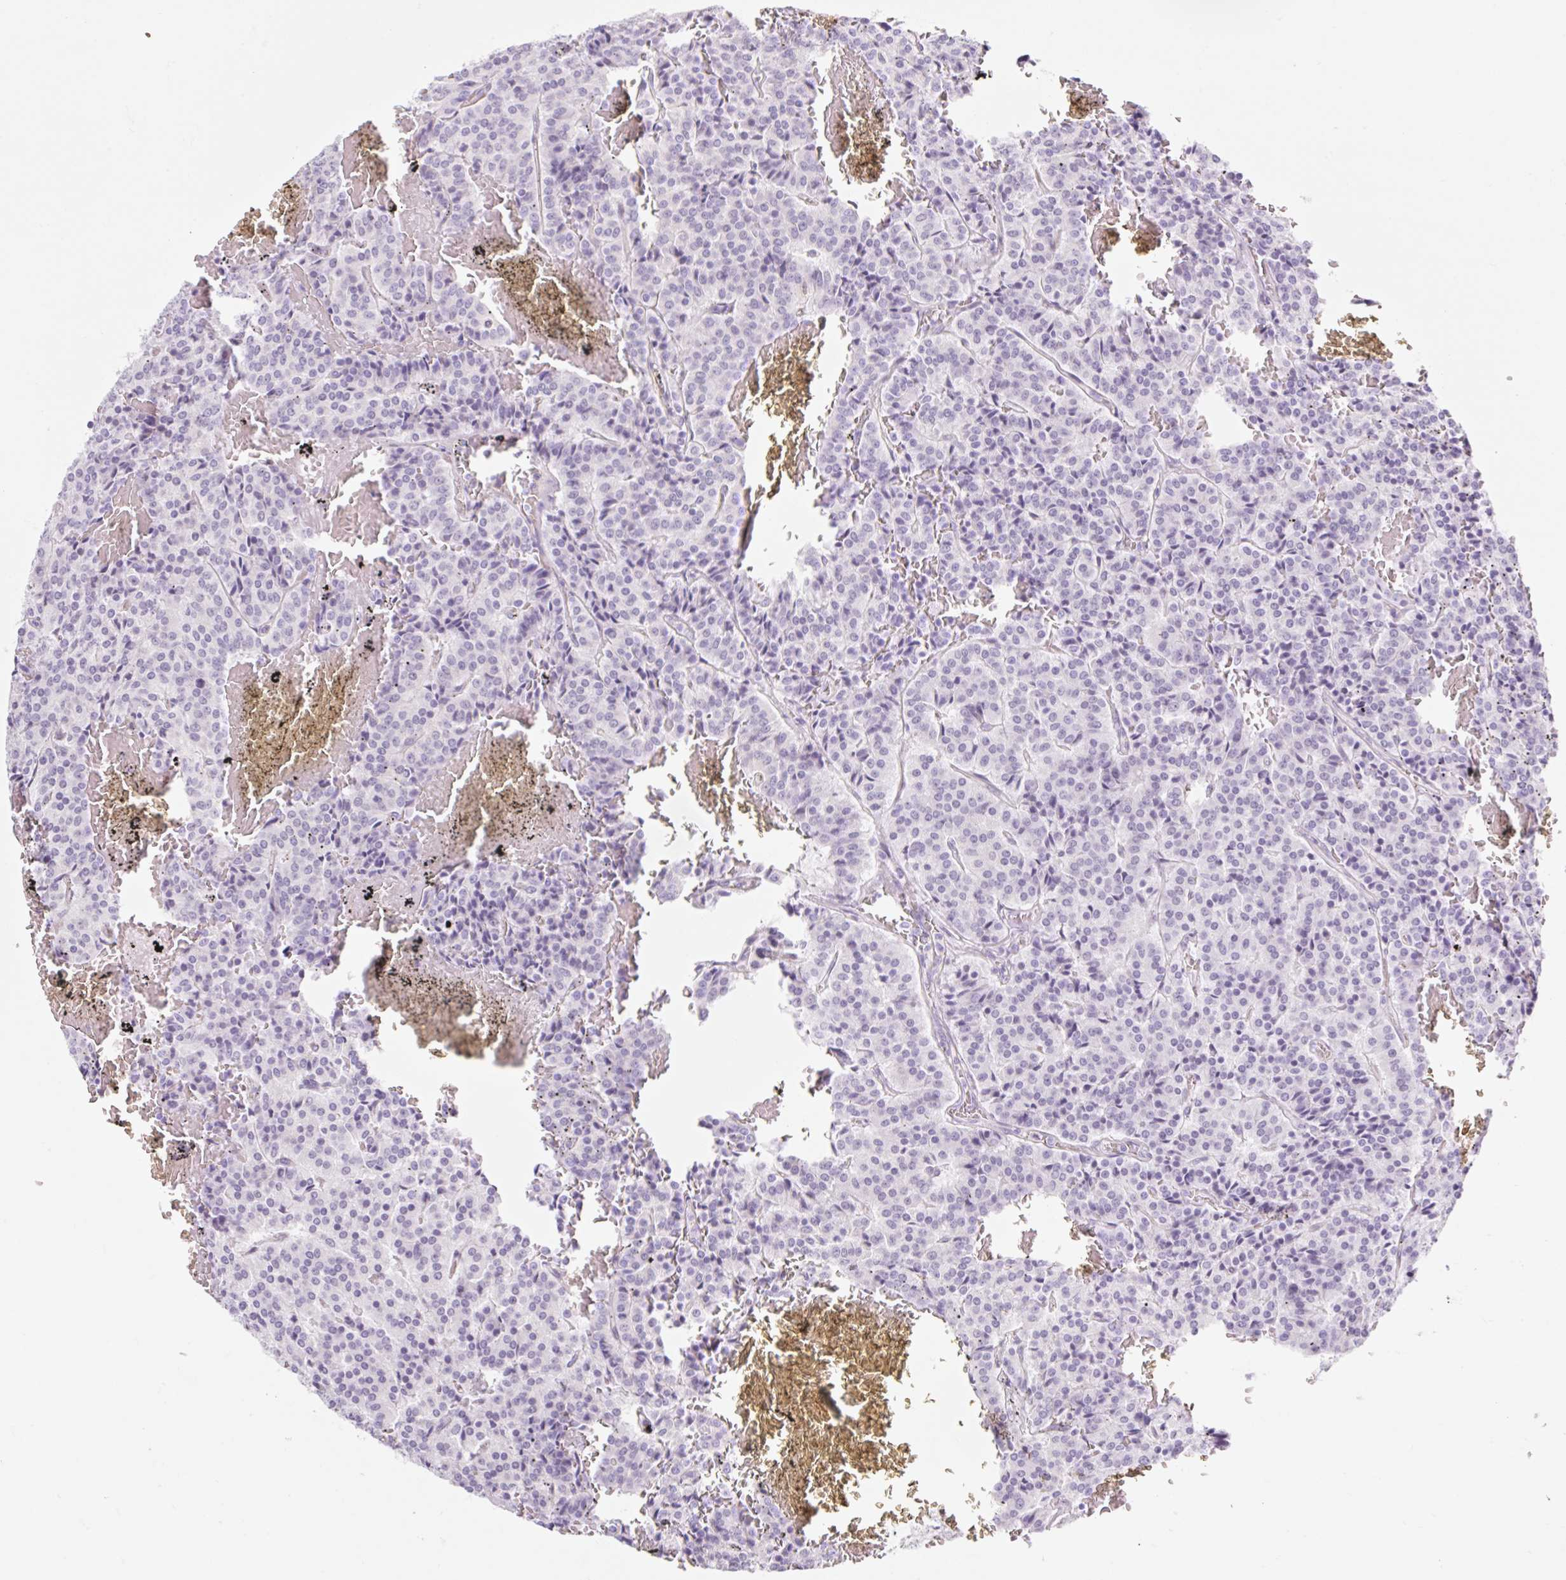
{"staining": {"intensity": "negative", "quantity": "none", "location": "none"}, "tissue": "carcinoid", "cell_type": "Tumor cells", "image_type": "cancer", "snomed": [{"axis": "morphology", "description": "Carcinoid, malignant, NOS"}, {"axis": "topography", "description": "Lung"}], "caption": "There is no significant staining in tumor cells of malignant carcinoid.", "gene": "BCAS1", "patient": {"sex": "male", "age": 70}}